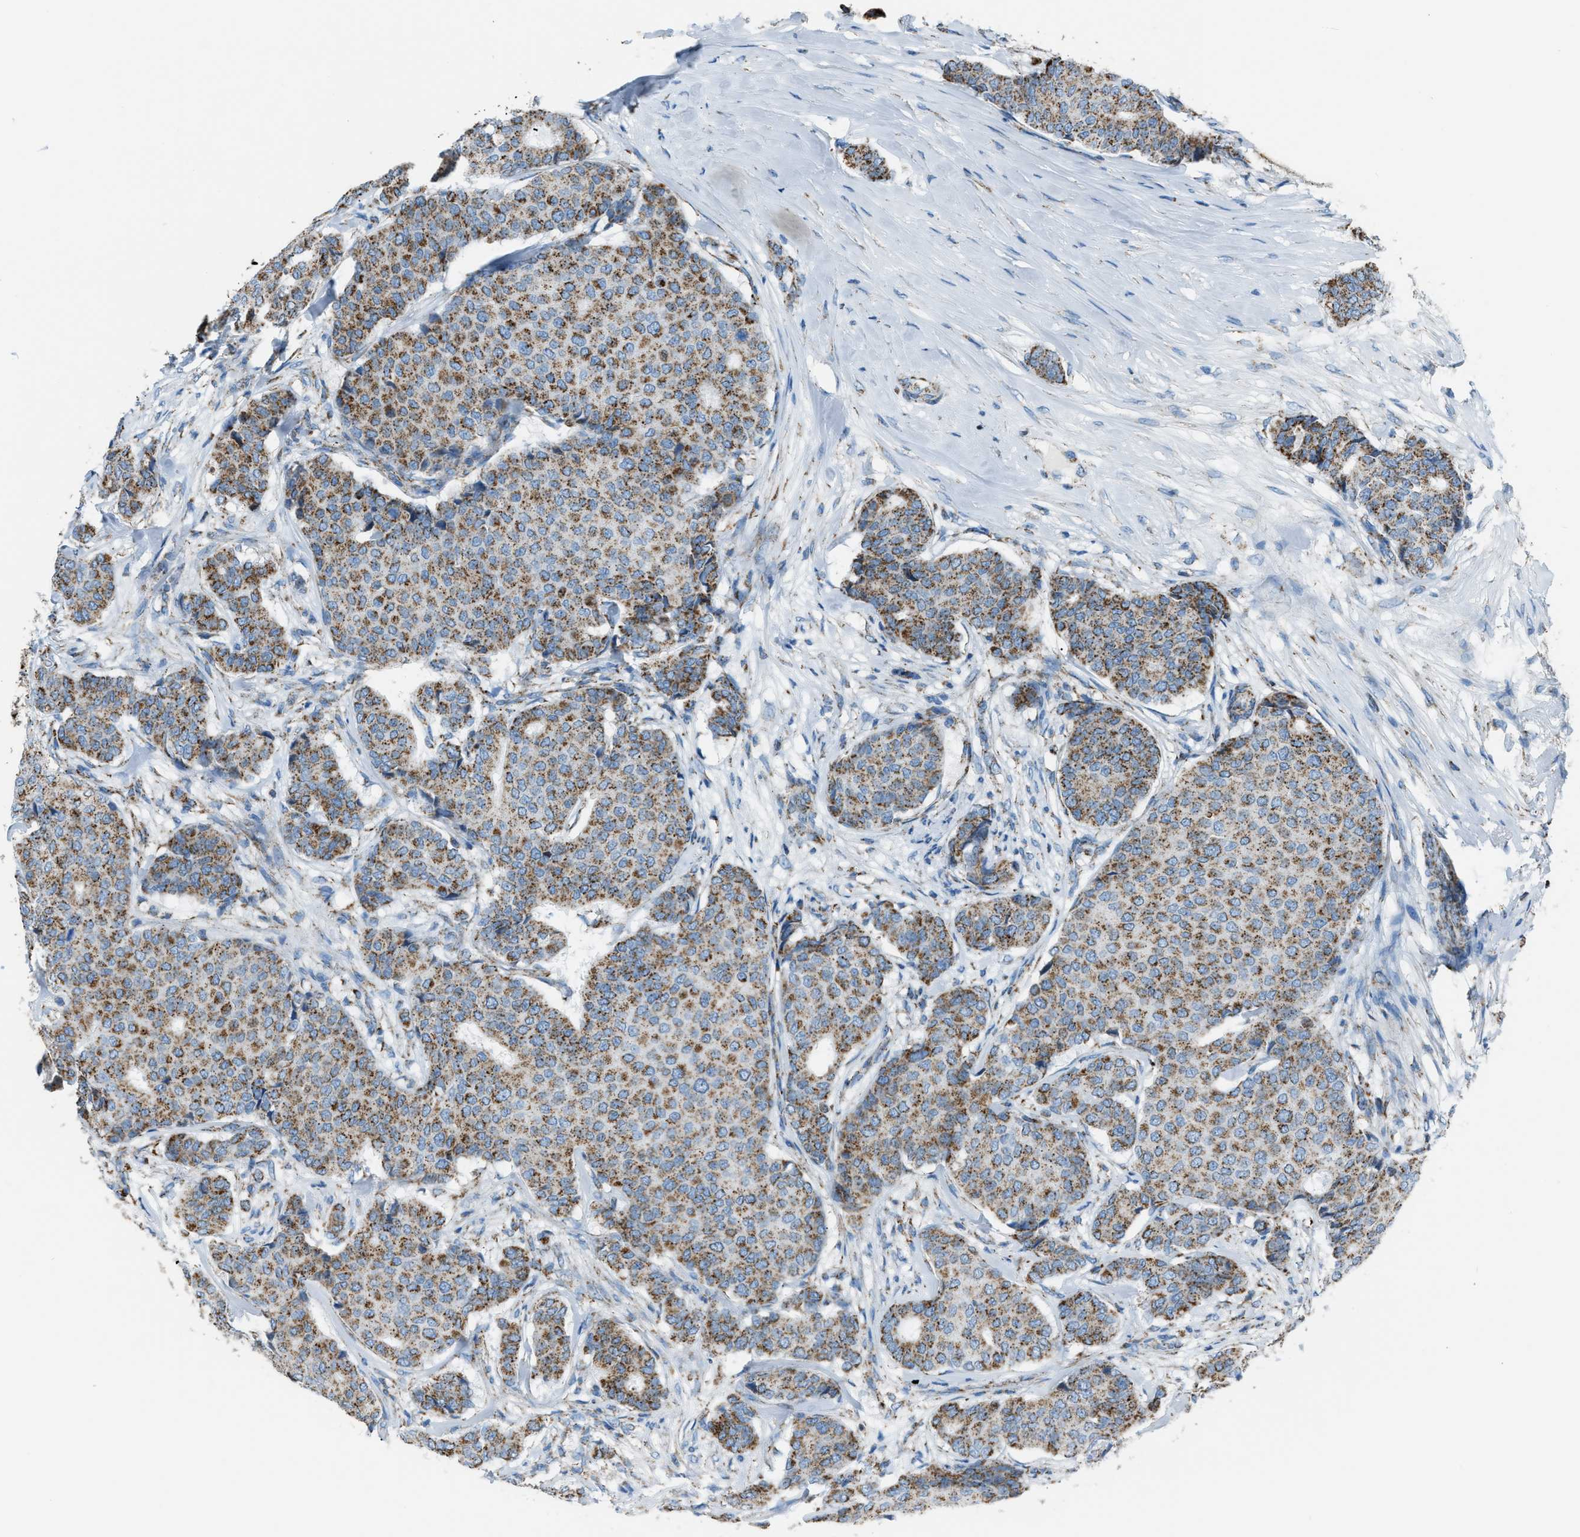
{"staining": {"intensity": "moderate", "quantity": ">75%", "location": "cytoplasmic/membranous"}, "tissue": "breast cancer", "cell_type": "Tumor cells", "image_type": "cancer", "snomed": [{"axis": "morphology", "description": "Duct carcinoma"}, {"axis": "topography", "description": "Breast"}], "caption": "Breast invasive ductal carcinoma tissue demonstrates moderate cytoplasmic/membranous expression in approximately >75% of tumor cells", "gene": "MDH2", "patient": {"sex": "female", "age": 75}}